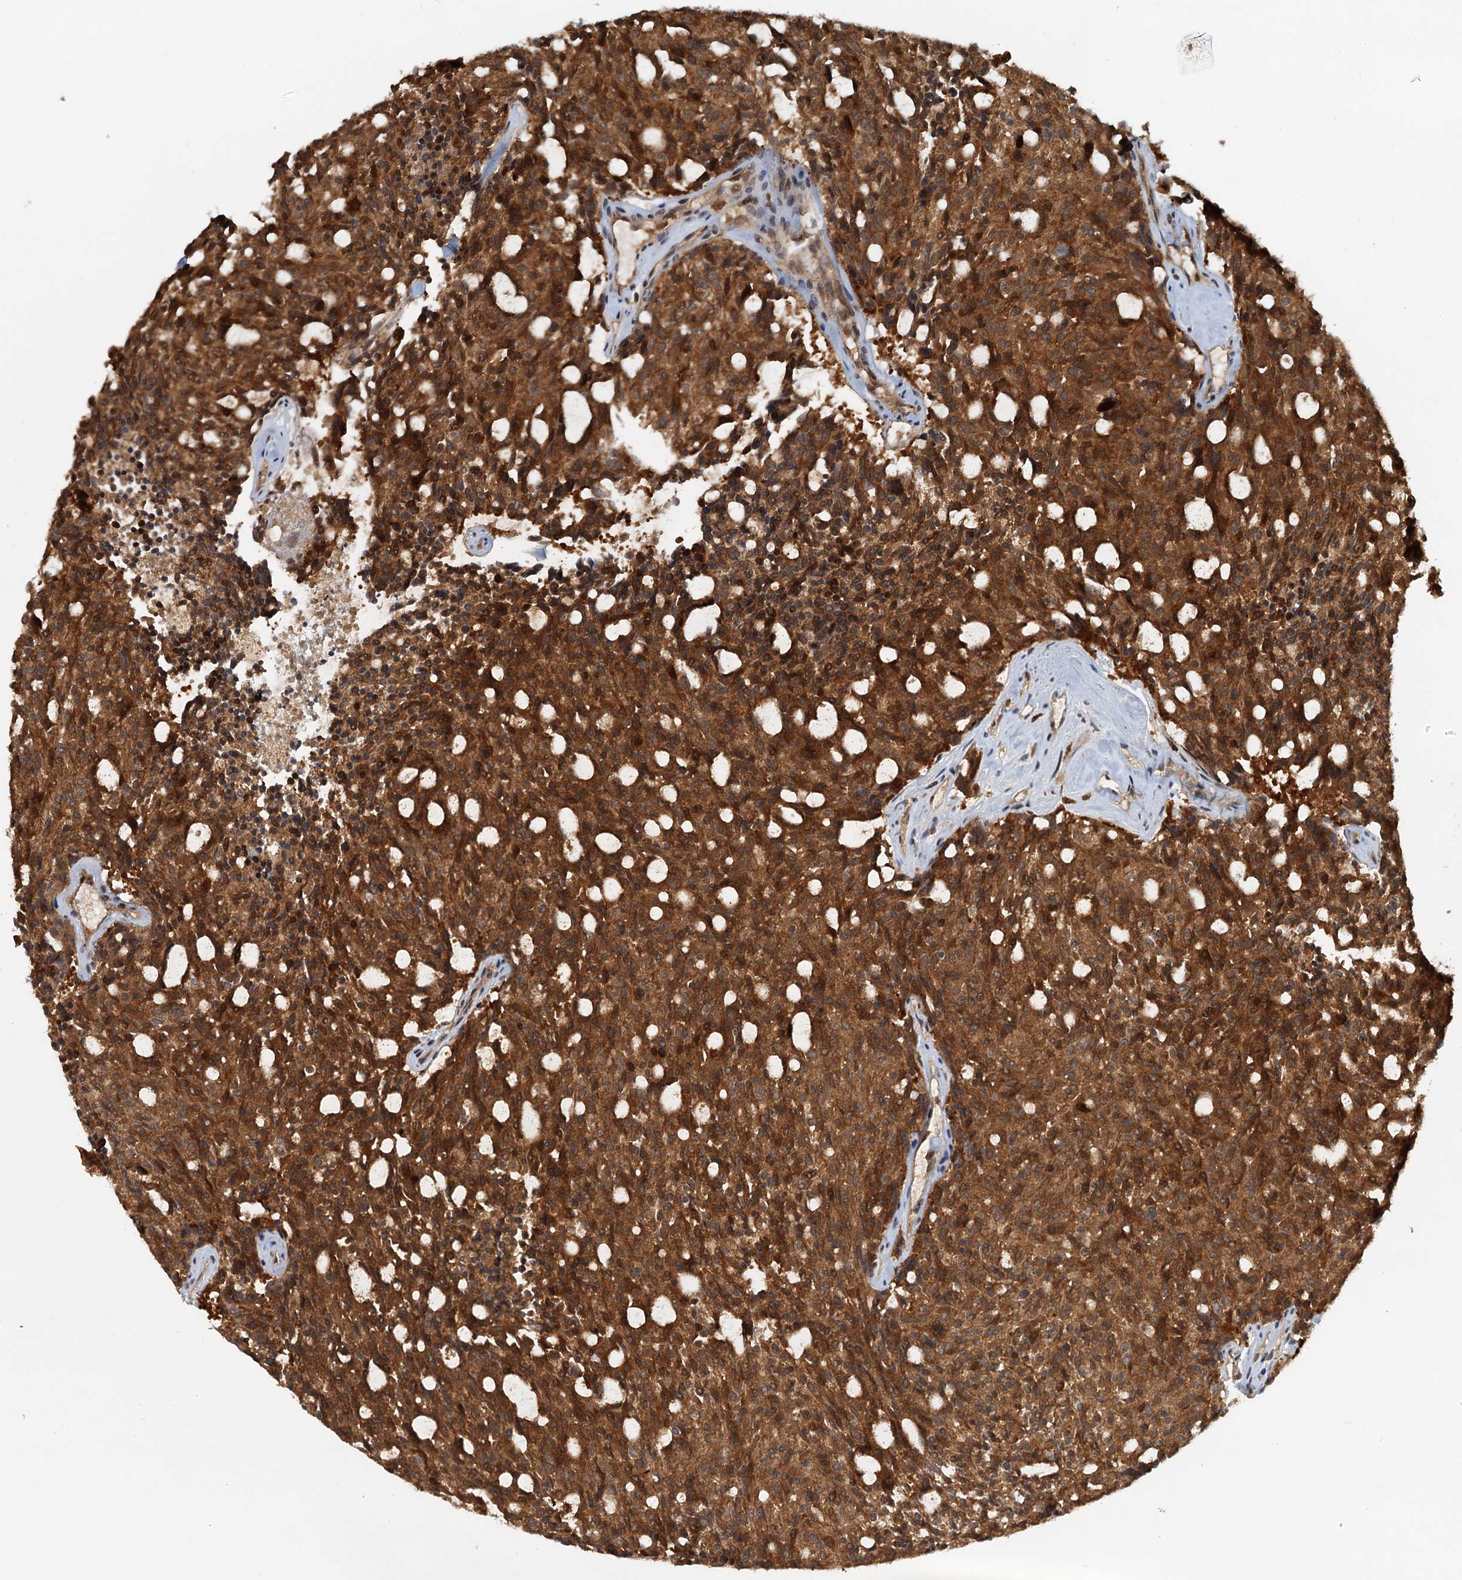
{"staining": {"intensity": "strong", "quantity": ">75%", "location": "cytoplasmic/membranous,nuclear"}, "tissue": "carcinoid", "cell_type": "Tumor cells", "image_type": "cancer", "snomed": [{"axis": "morphology", "description": "Carcinoid, malignant, NOS"}, {"axis": "topography", "description": "Pancreas"}], "caption": "Malignant carcinoid was stained to show a protein in brown. There is high levels of strong cytoplasmic/membranous and nuclear expression in about >75% of tumor cells.", "gene": "TOLLIP", "patient": {"sex": "female", "age": 54}}